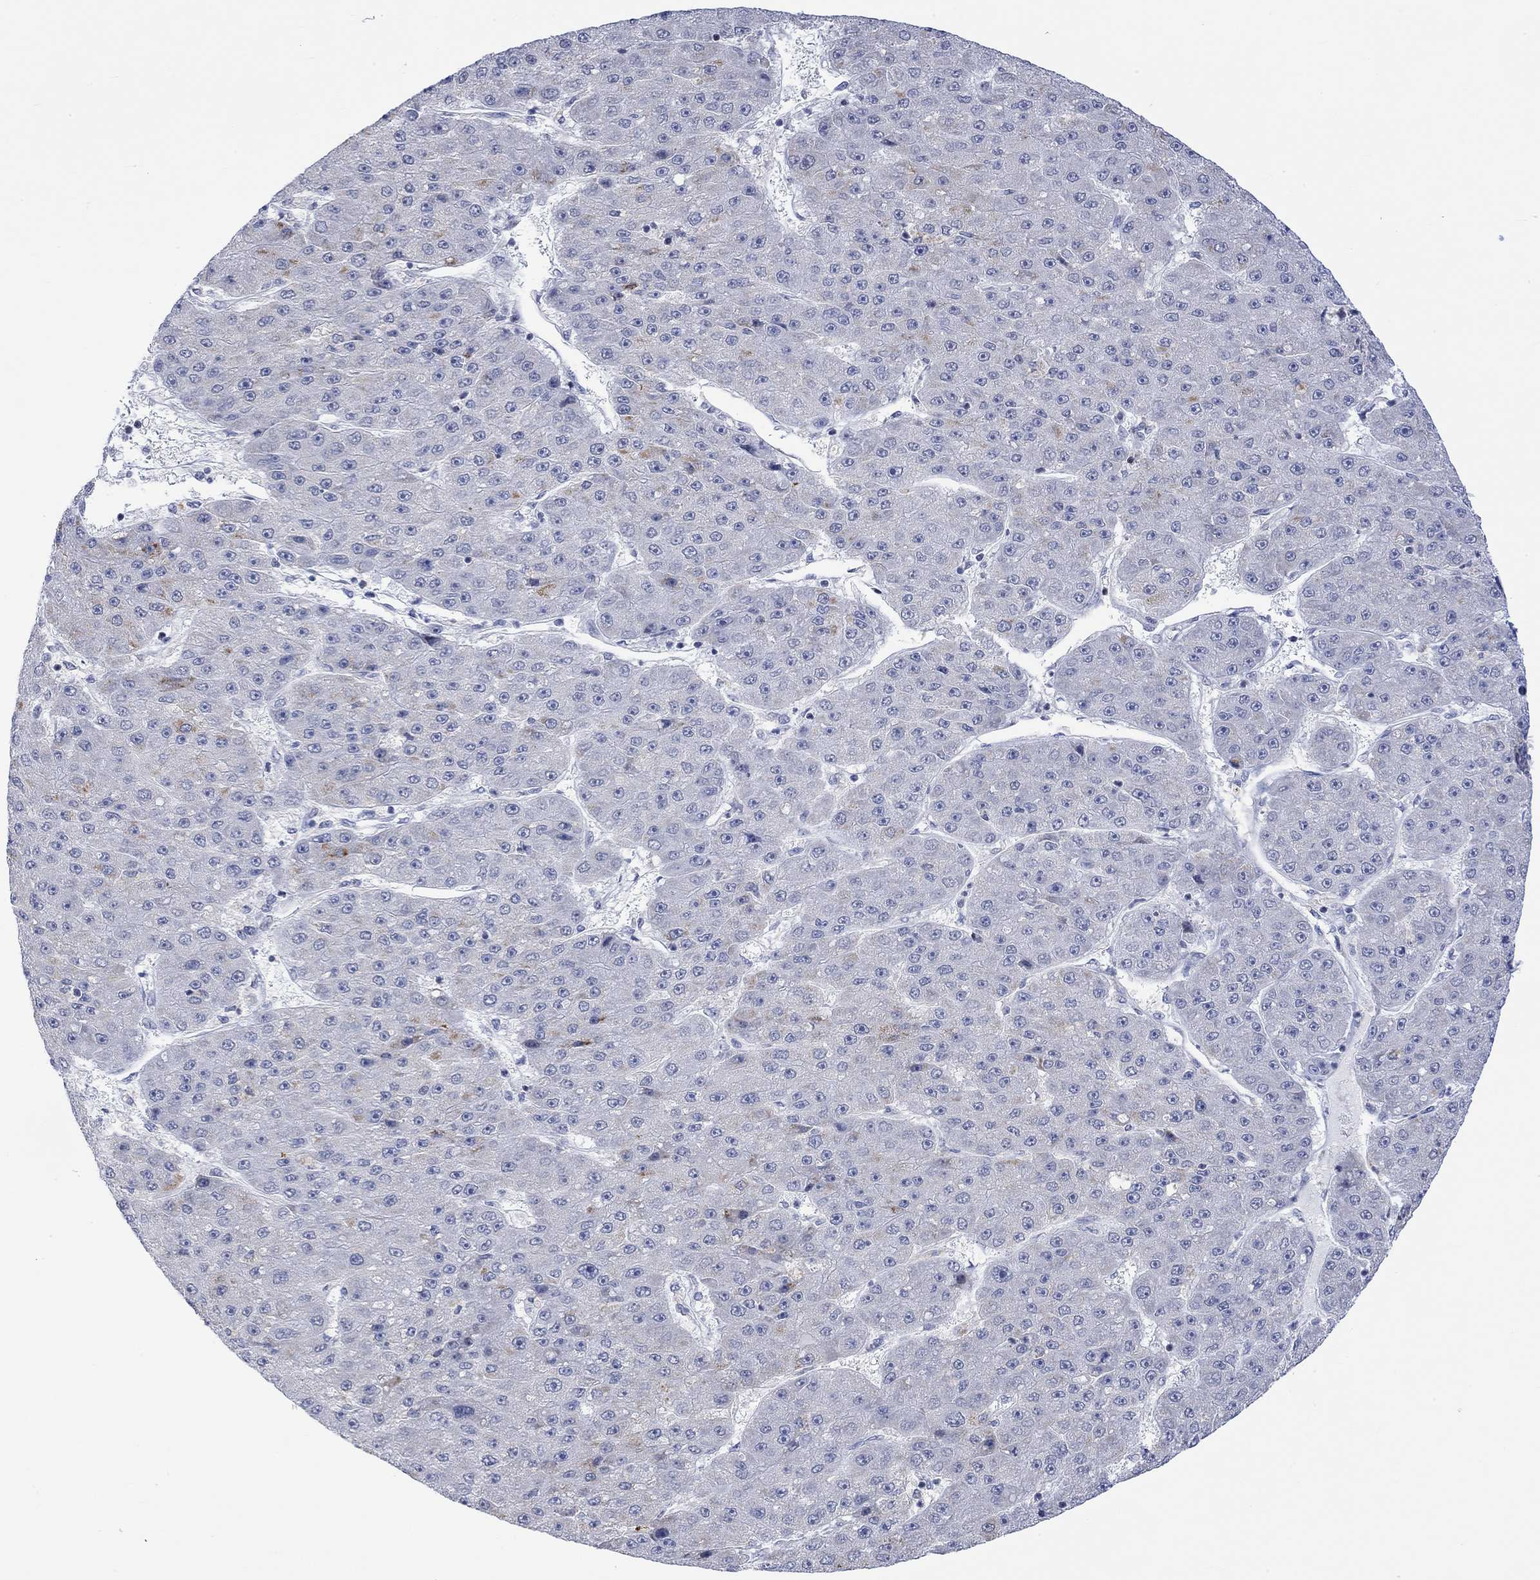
{"staining": {"intensity": "negative", "quantity": "none", "location": "none"}, "tissue": "liver cancer", "cell_type": "Tumor cells", "image_type": "cancer", "snomed": [{"axis": "morphology", "description": "Carcinoma, Hepatocellular, NOS"}, {"axis": "topography", "description": "Liver"}], "caption": "The image demonstrates no significant expression in tumor cells of liver cancer (hepatocellular carcinoma).", "gene": "DCX", "patient": {"sex": "male", "age": 67}}